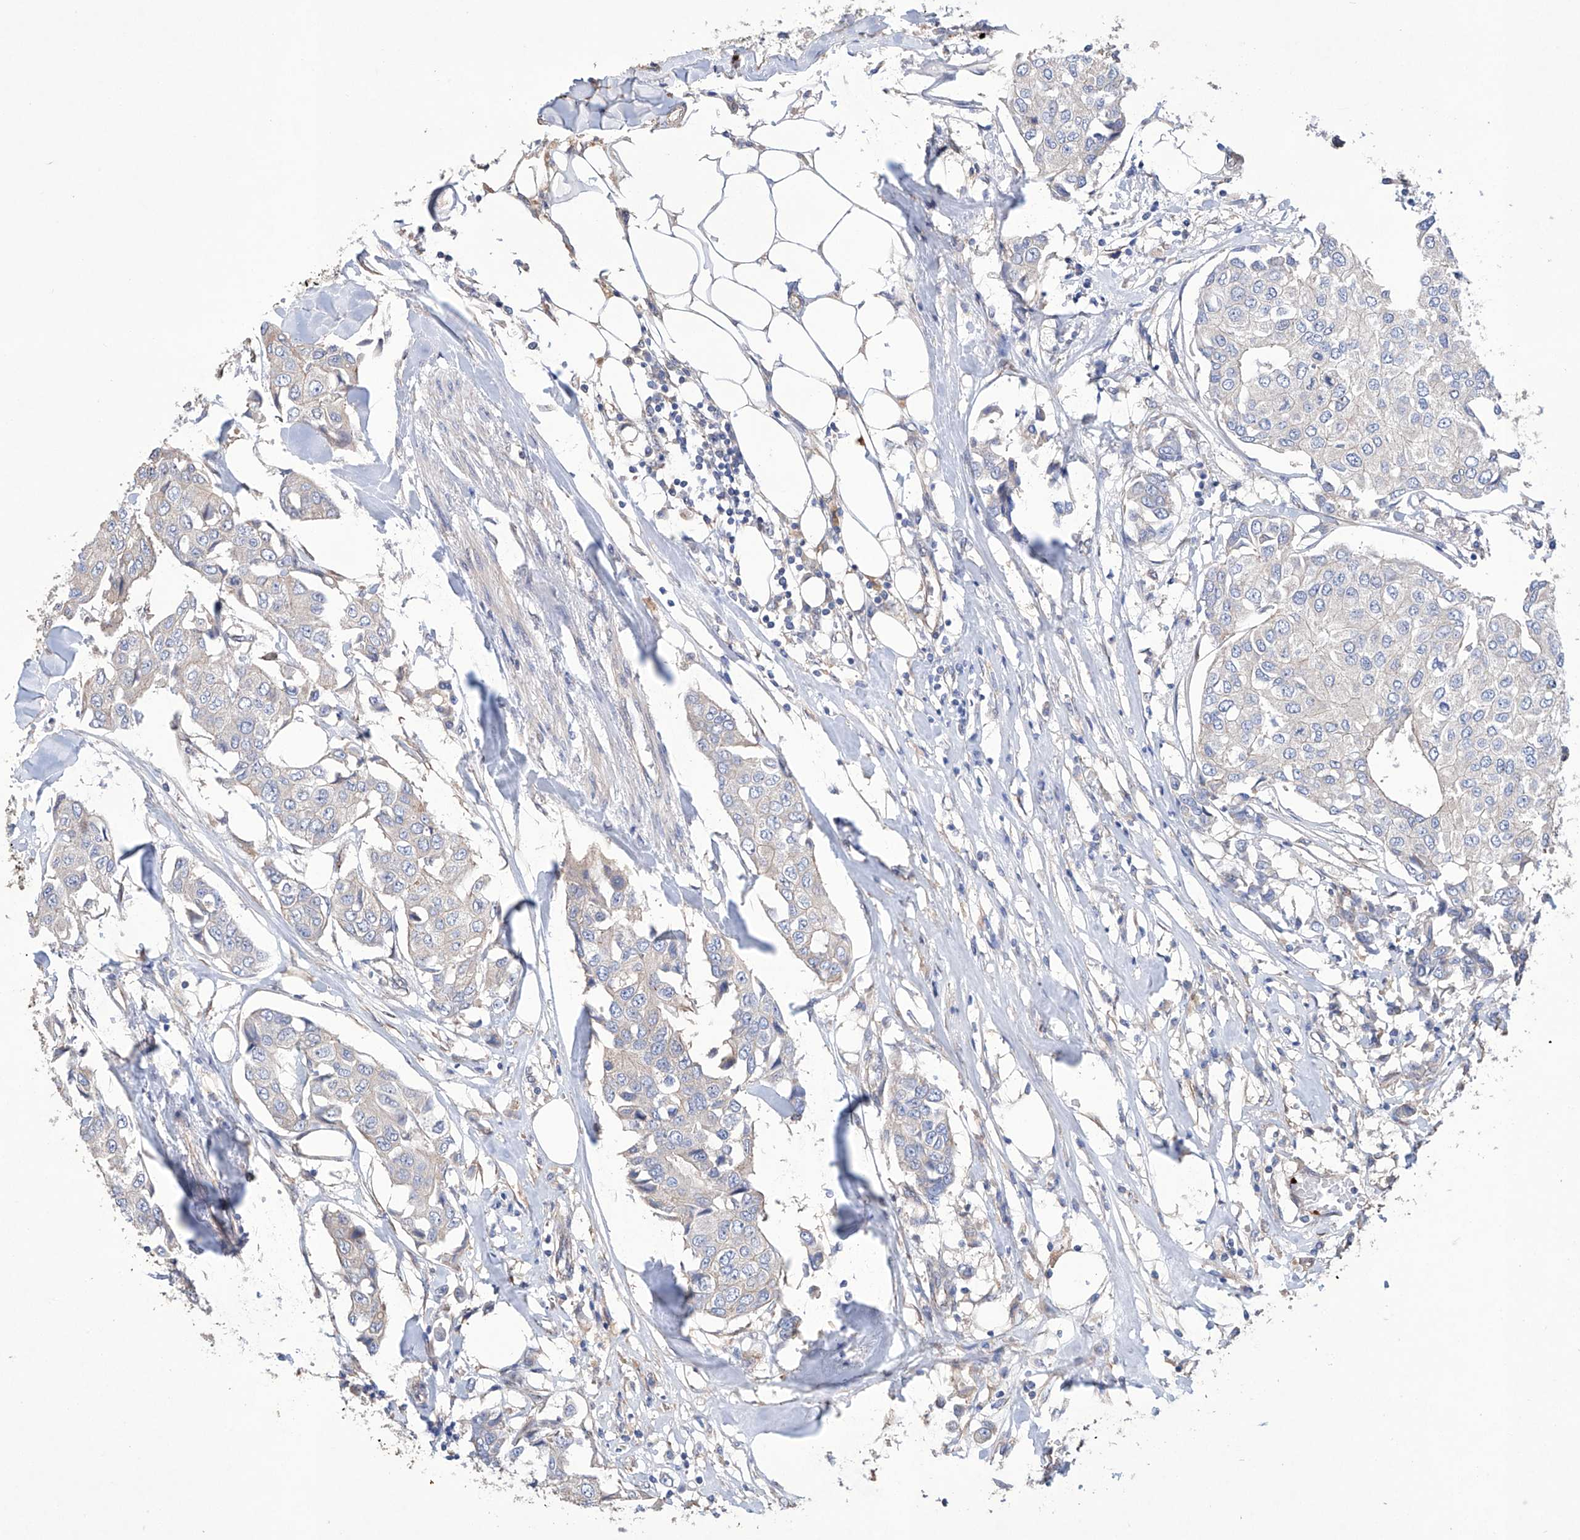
{"staining": {"intensity": "negative", "quantity": "none", "location": "none"}, "tissue": "breast cancer", "cell_type": "Tumor cells", "image_type": "cancer", "snomed": [{"axis": "morphology", "description": "Duct carcinoma"}, {"axis": "topography", "description": "Breast"}], "caption": "The histopathology image reveals no significant staining in tumor cells of invasive ductal carcinoma (breast). (Stains: DAB (3,3'-diaminobenzidine) immunohistochemistry (IHC) with hematoxylin counter stain, Microscopy: brightfield microscopy at high magnification).", "gene": "AFG1L", "patient": {"sex": "female", "age": 80}}